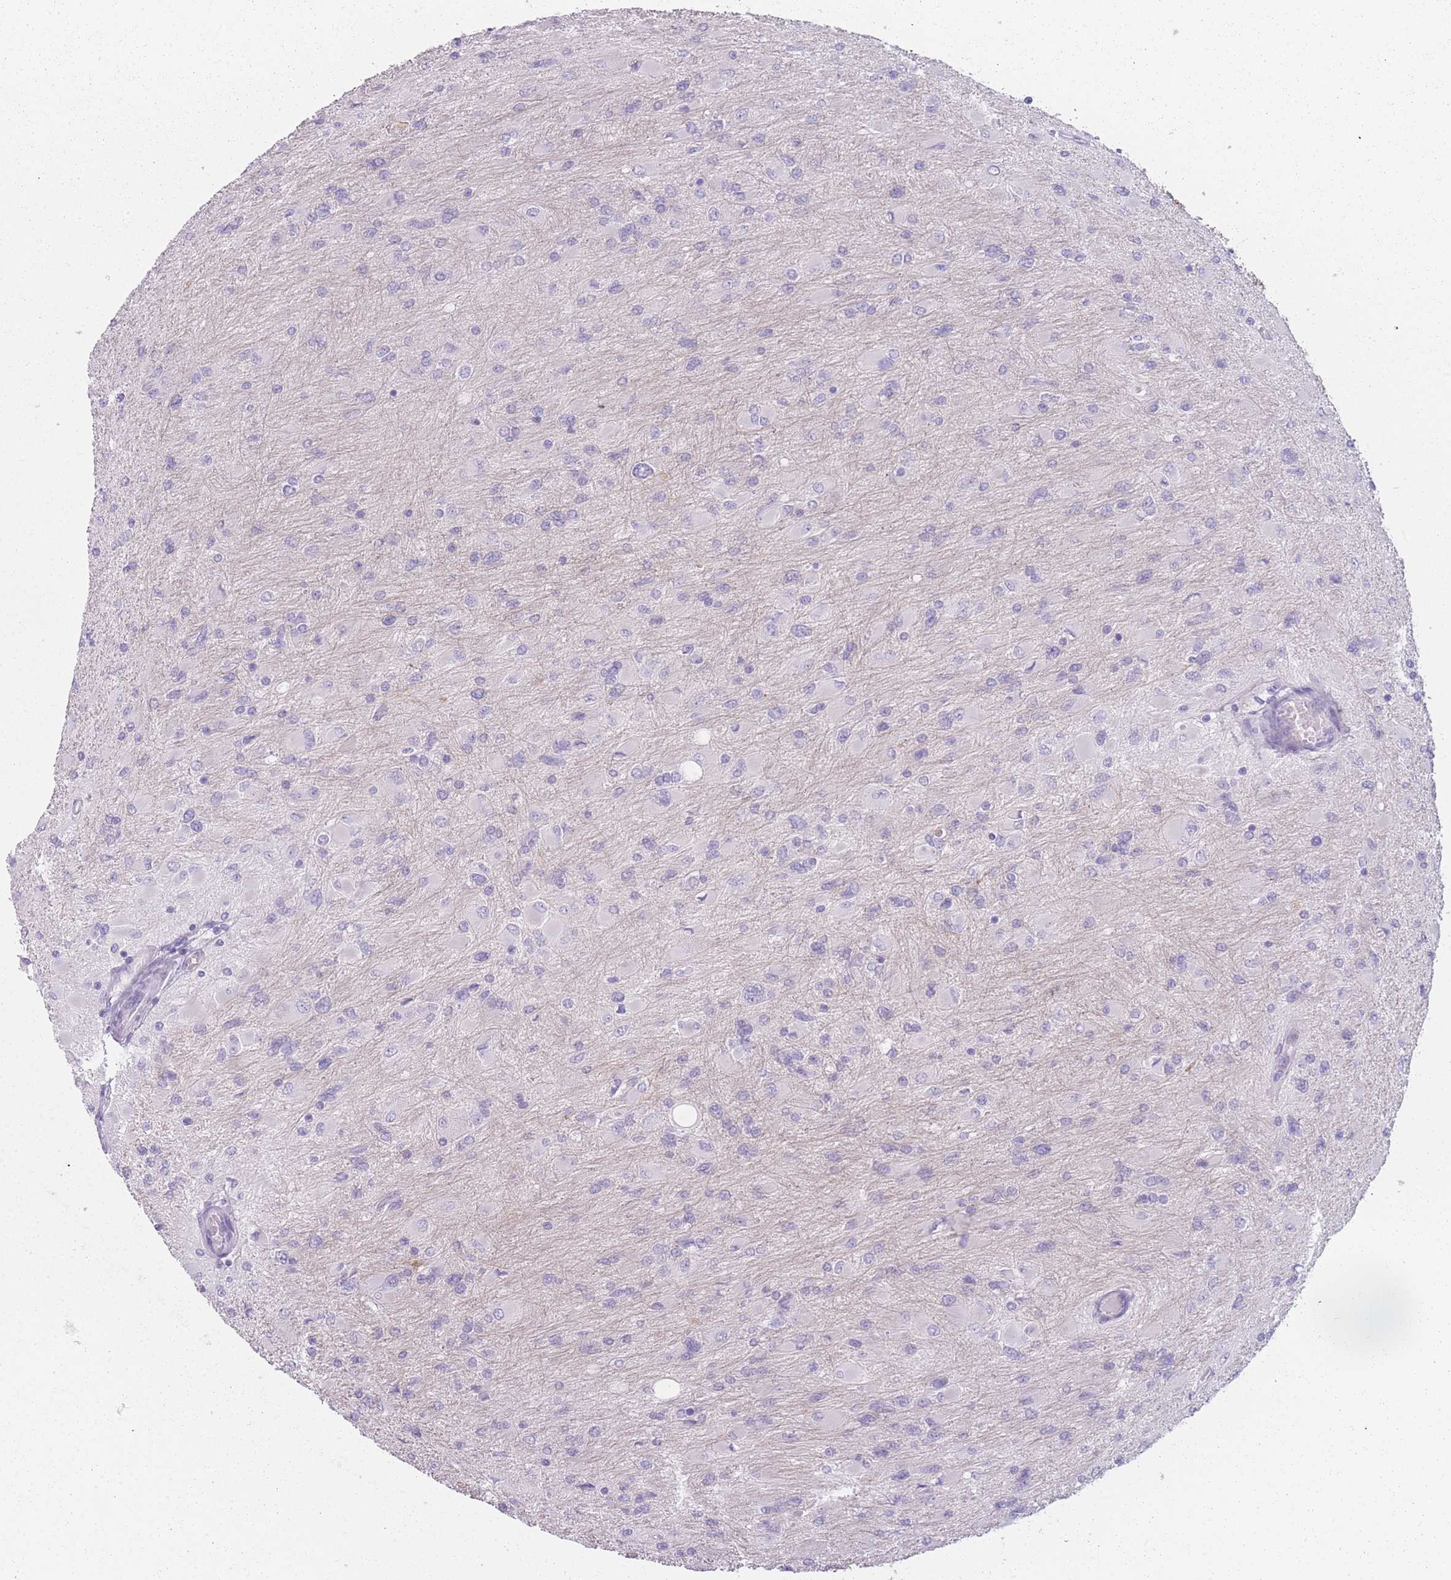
{"staining": {"intensity": "negative", "quantity": "none", "location": "none"}, "tissue": "glioma", "cell_type": "Tumor cells", "image_type": "cancer", "snomed": [{"axis": "morphology", "description": "Glioma, malignant, High grade"}, {"axis": "topography", "description": "Cerebral cortex"}], "caption": "Glioma stained for a protein using immunohistochemistry exhibits no expression tumor cells.", "gene": "PPFIA3", "patient": {"sex": "female", "age": 36}}